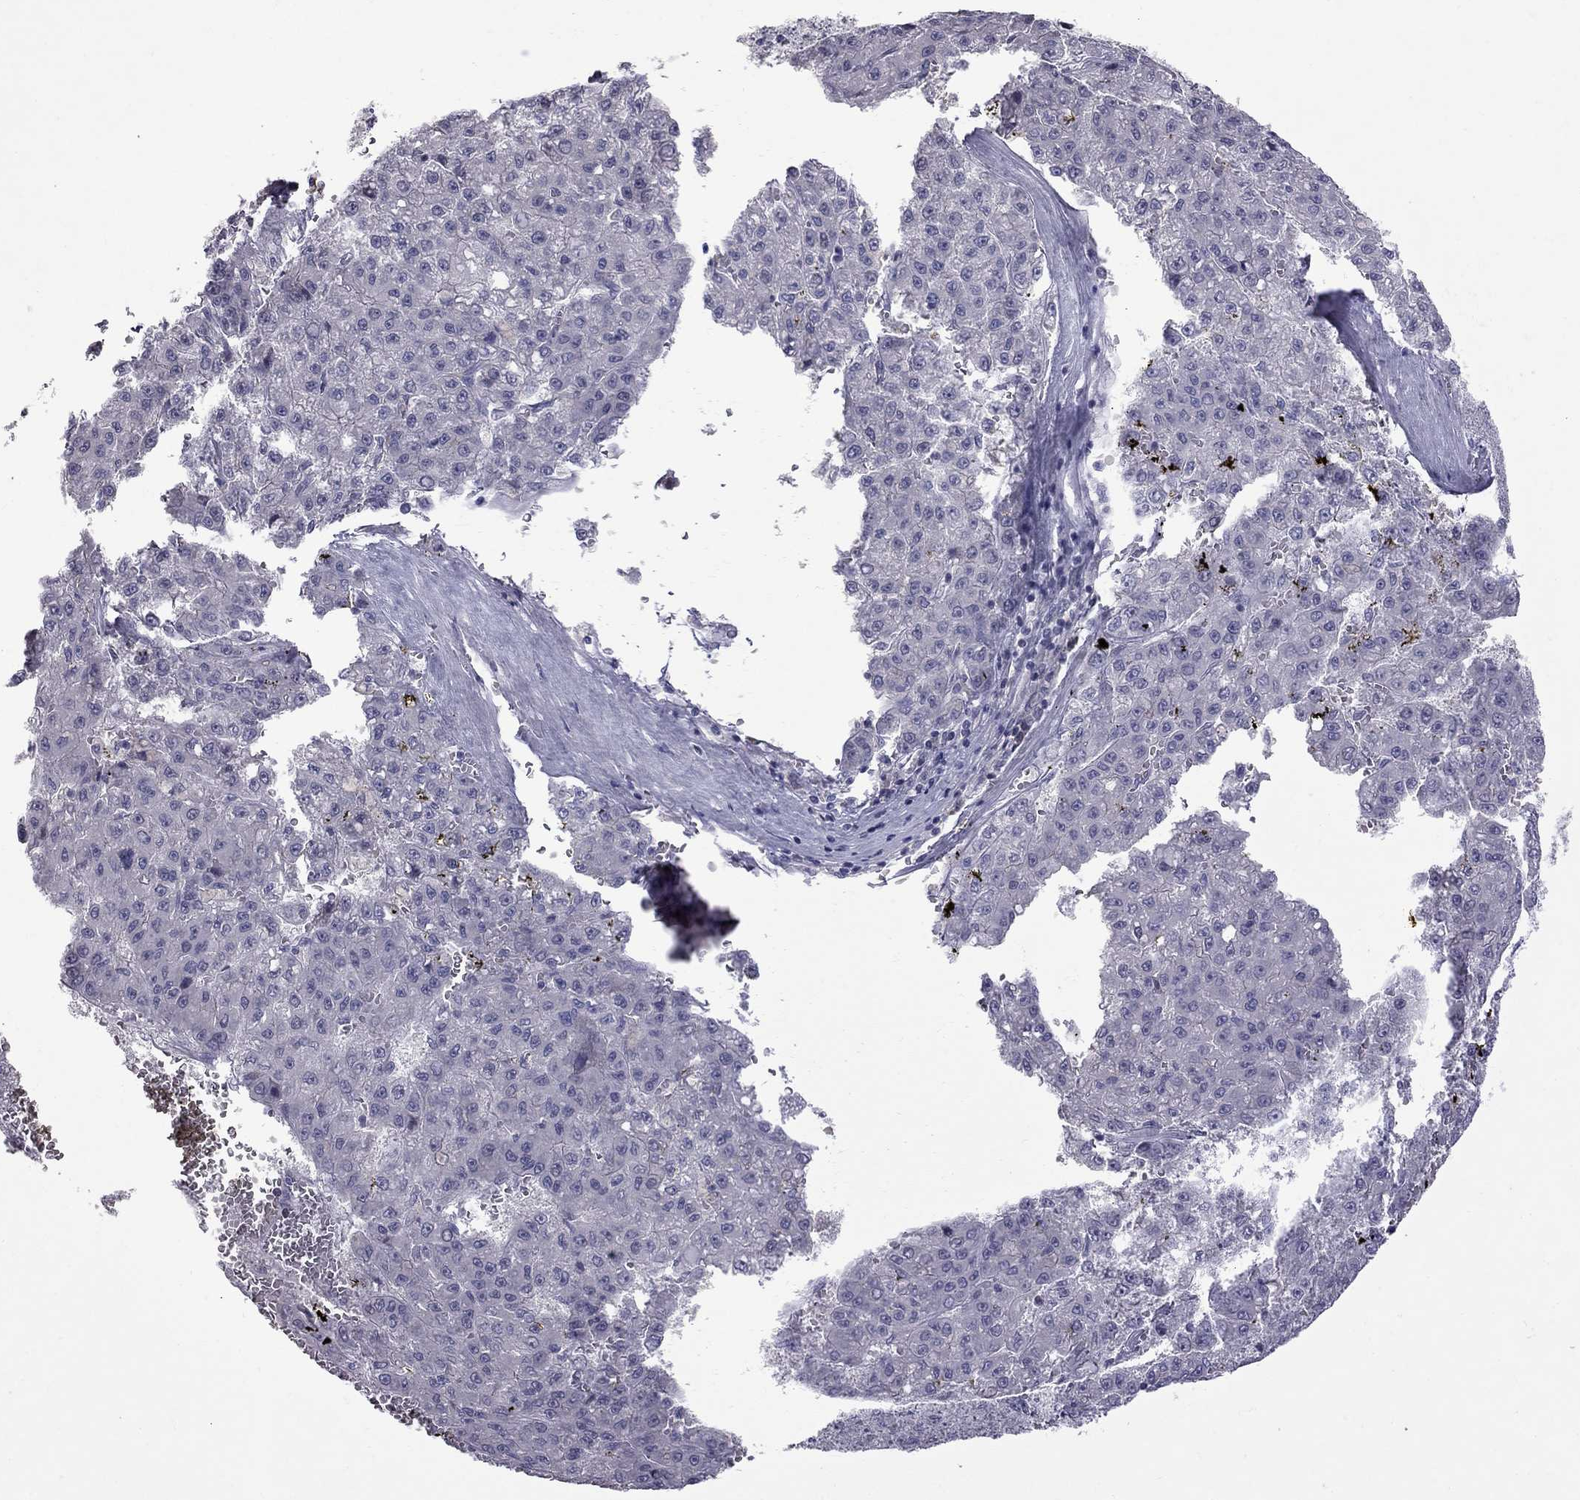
{"staining": {"intensity": "negative", "quantity": "none", "location": "none"}, "tissue": "liver cancer", "cell_type": "Tumor cells", "image_type": "cancer", "snomed": [{"axis": "morphology", "description": "Carcinoma, Hepatocellular, NOS"}, {"axis": "topography", "description": "Liver"}], "caption": "Liver hepatocellular carcinoma was stained to show a protein in brown. There is no significant staining in tumor cells. The staining was performed using DAB (3,3'-diaminobenzidine) to visualize the protein expression in brown, while the nuclei were stained in blue with hematoxylin (Magnification: 20x).", "gene": "NRARP", "patient": {"sex": "male", "age": 70}}